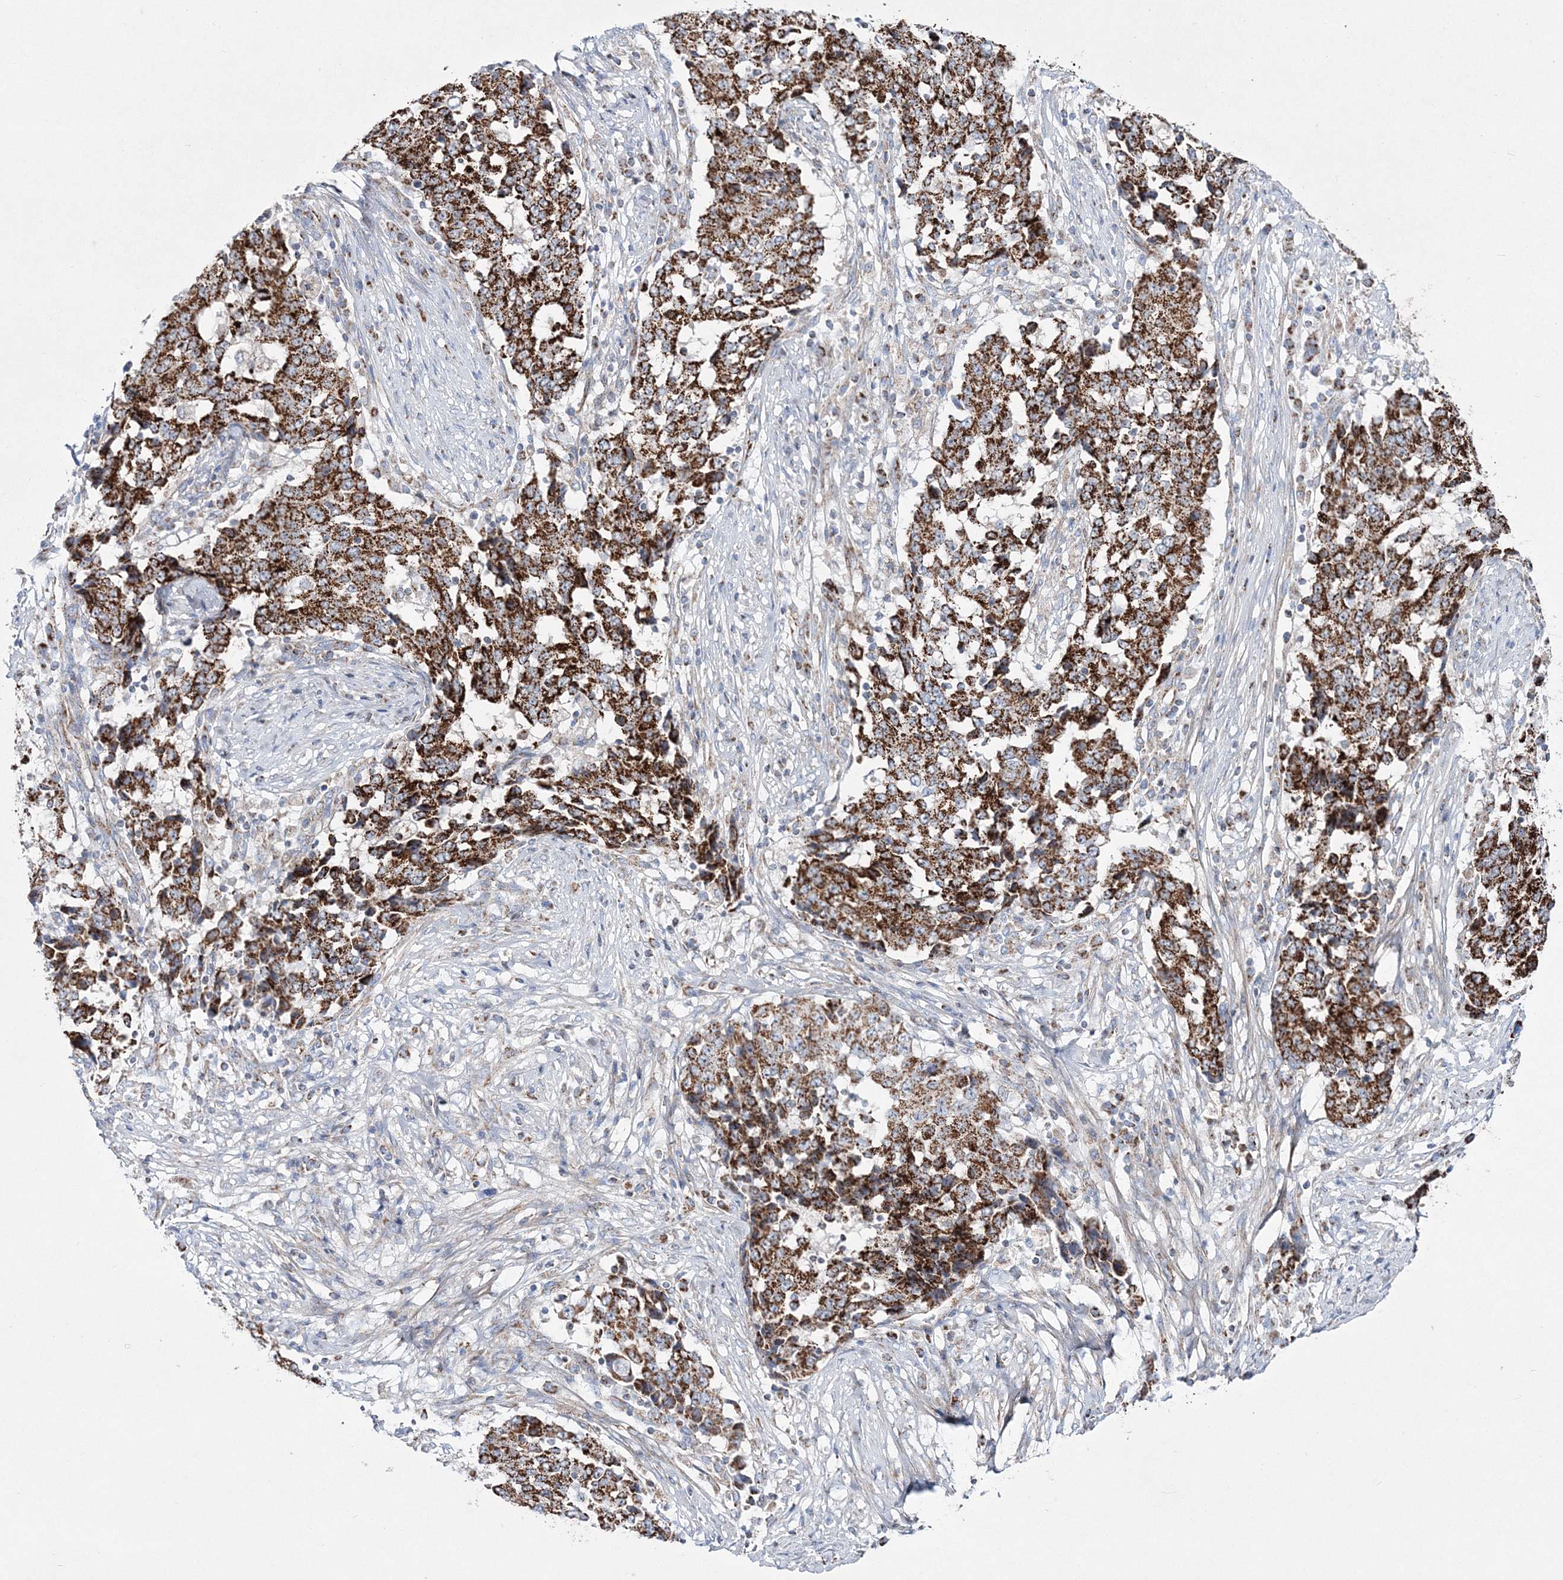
{"staining": {"intensity": "strong", "quantity": ">75%", "location": "cytoplasmic/membranous"}, "tissue": "stomach cancer", "cell_type": "Tumor cells", "image_type": "cancer", "snomed": [{"axis": "morphology", "description": "Adenocarcinoma, NOS"}, {"axis": "topography", "description": "Stomach"}], "caption": "Immunohistochemical staining of human stomach adenocarcinoma demonstrates high levels of strong cytoplasmic/membranous protein expression in approximately >75% of tumor cells.", "gene": "HIBCH", "patient": {"sex": "male", "age": 59}}